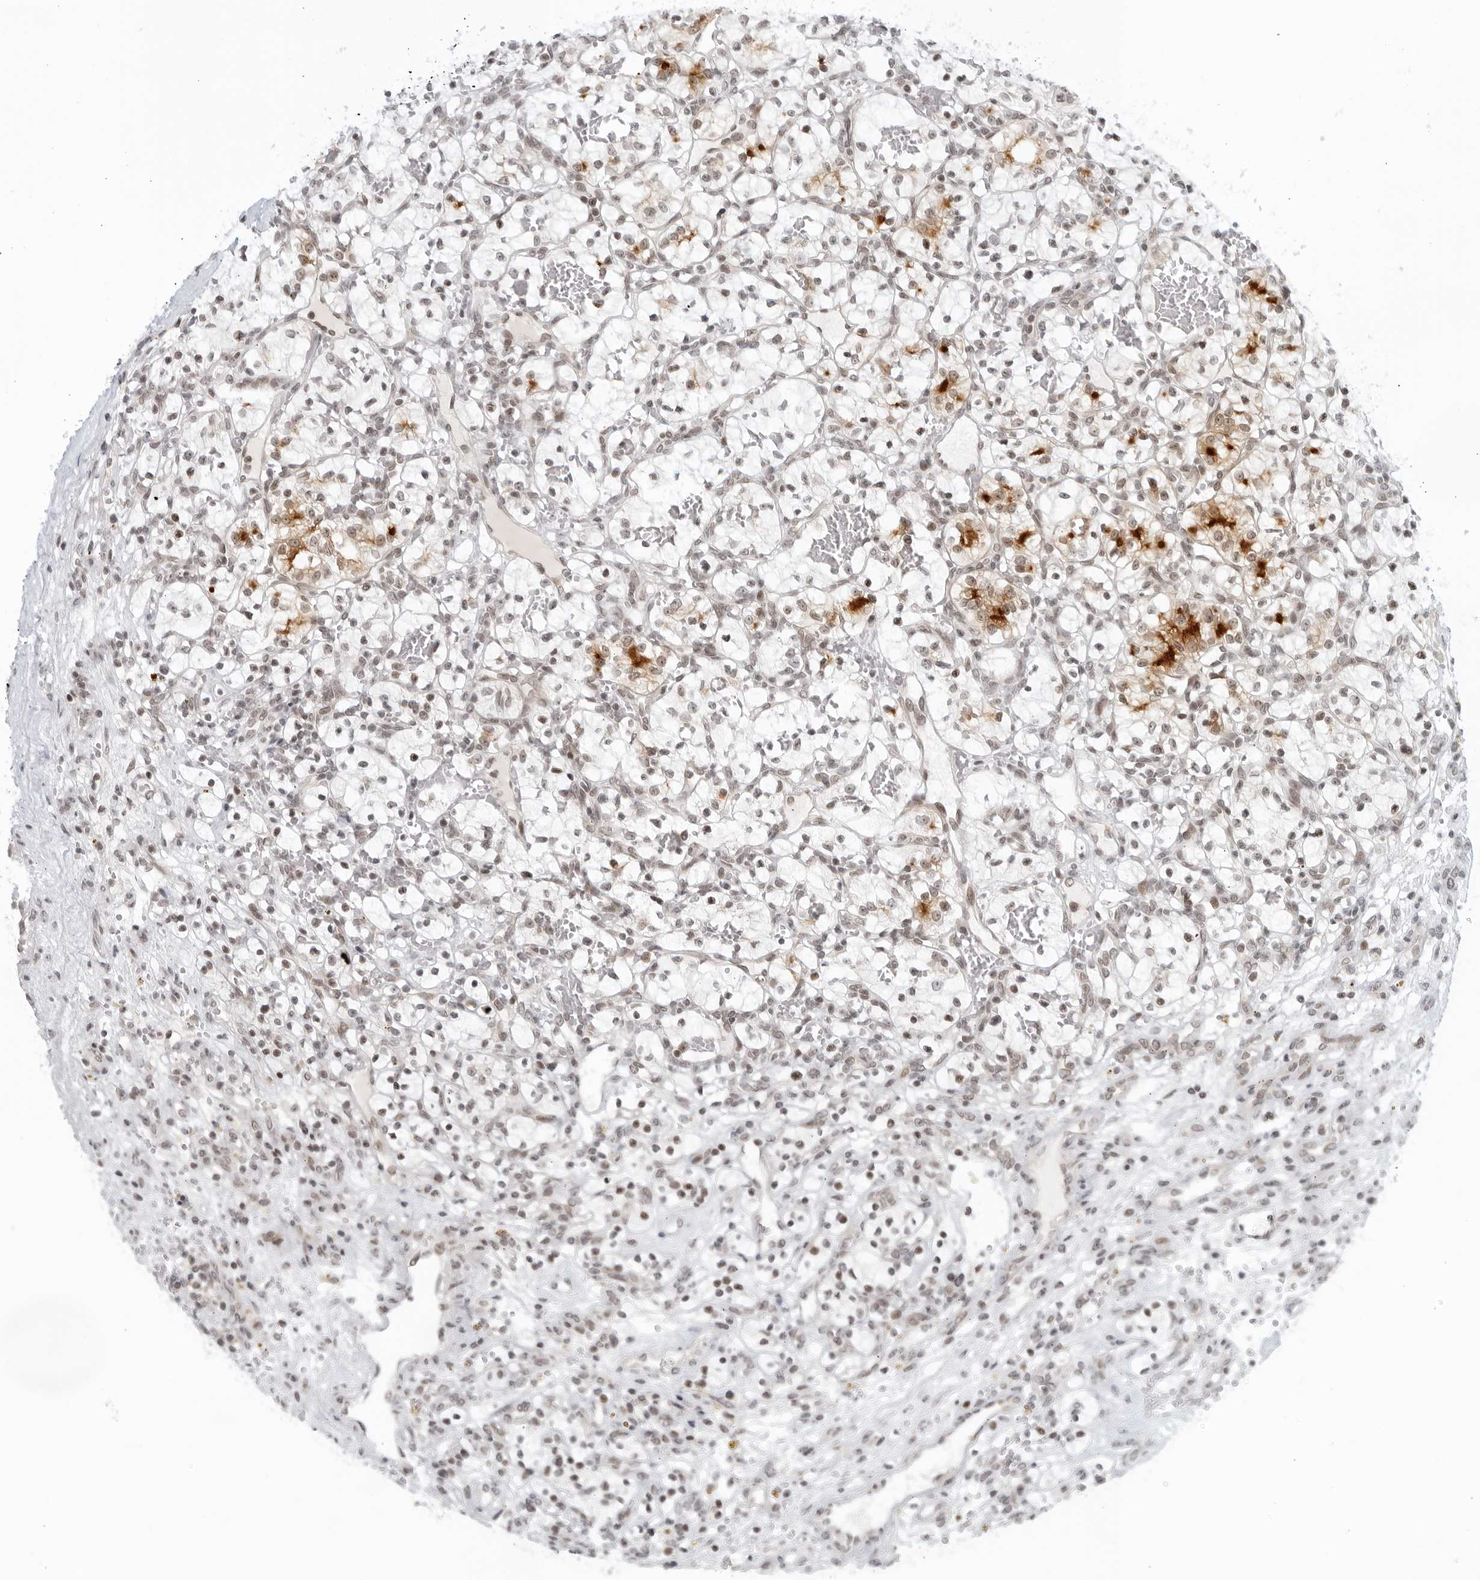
{"staining": {"intensity": "strong", "quantity": "<25%", "location": "cytoplasmic/membranous"}, "tissue": "renal cancer", "cell_type": "Tumor cells", "image_type": "cancer", "snomed": [{"axis": "morphology", "description": "Adenocarcinoma, NOS"}, {"axis": "topography", "description": "Kidney"}], "caption": "The photomicrograph exhibits staining of renal cancer, revealing strong cytoplasmic/membranous protein expression (brown color) within tumor cells.", "gene": "RAB11FIP3", "patient": {"sex": "female", "age": 57}}